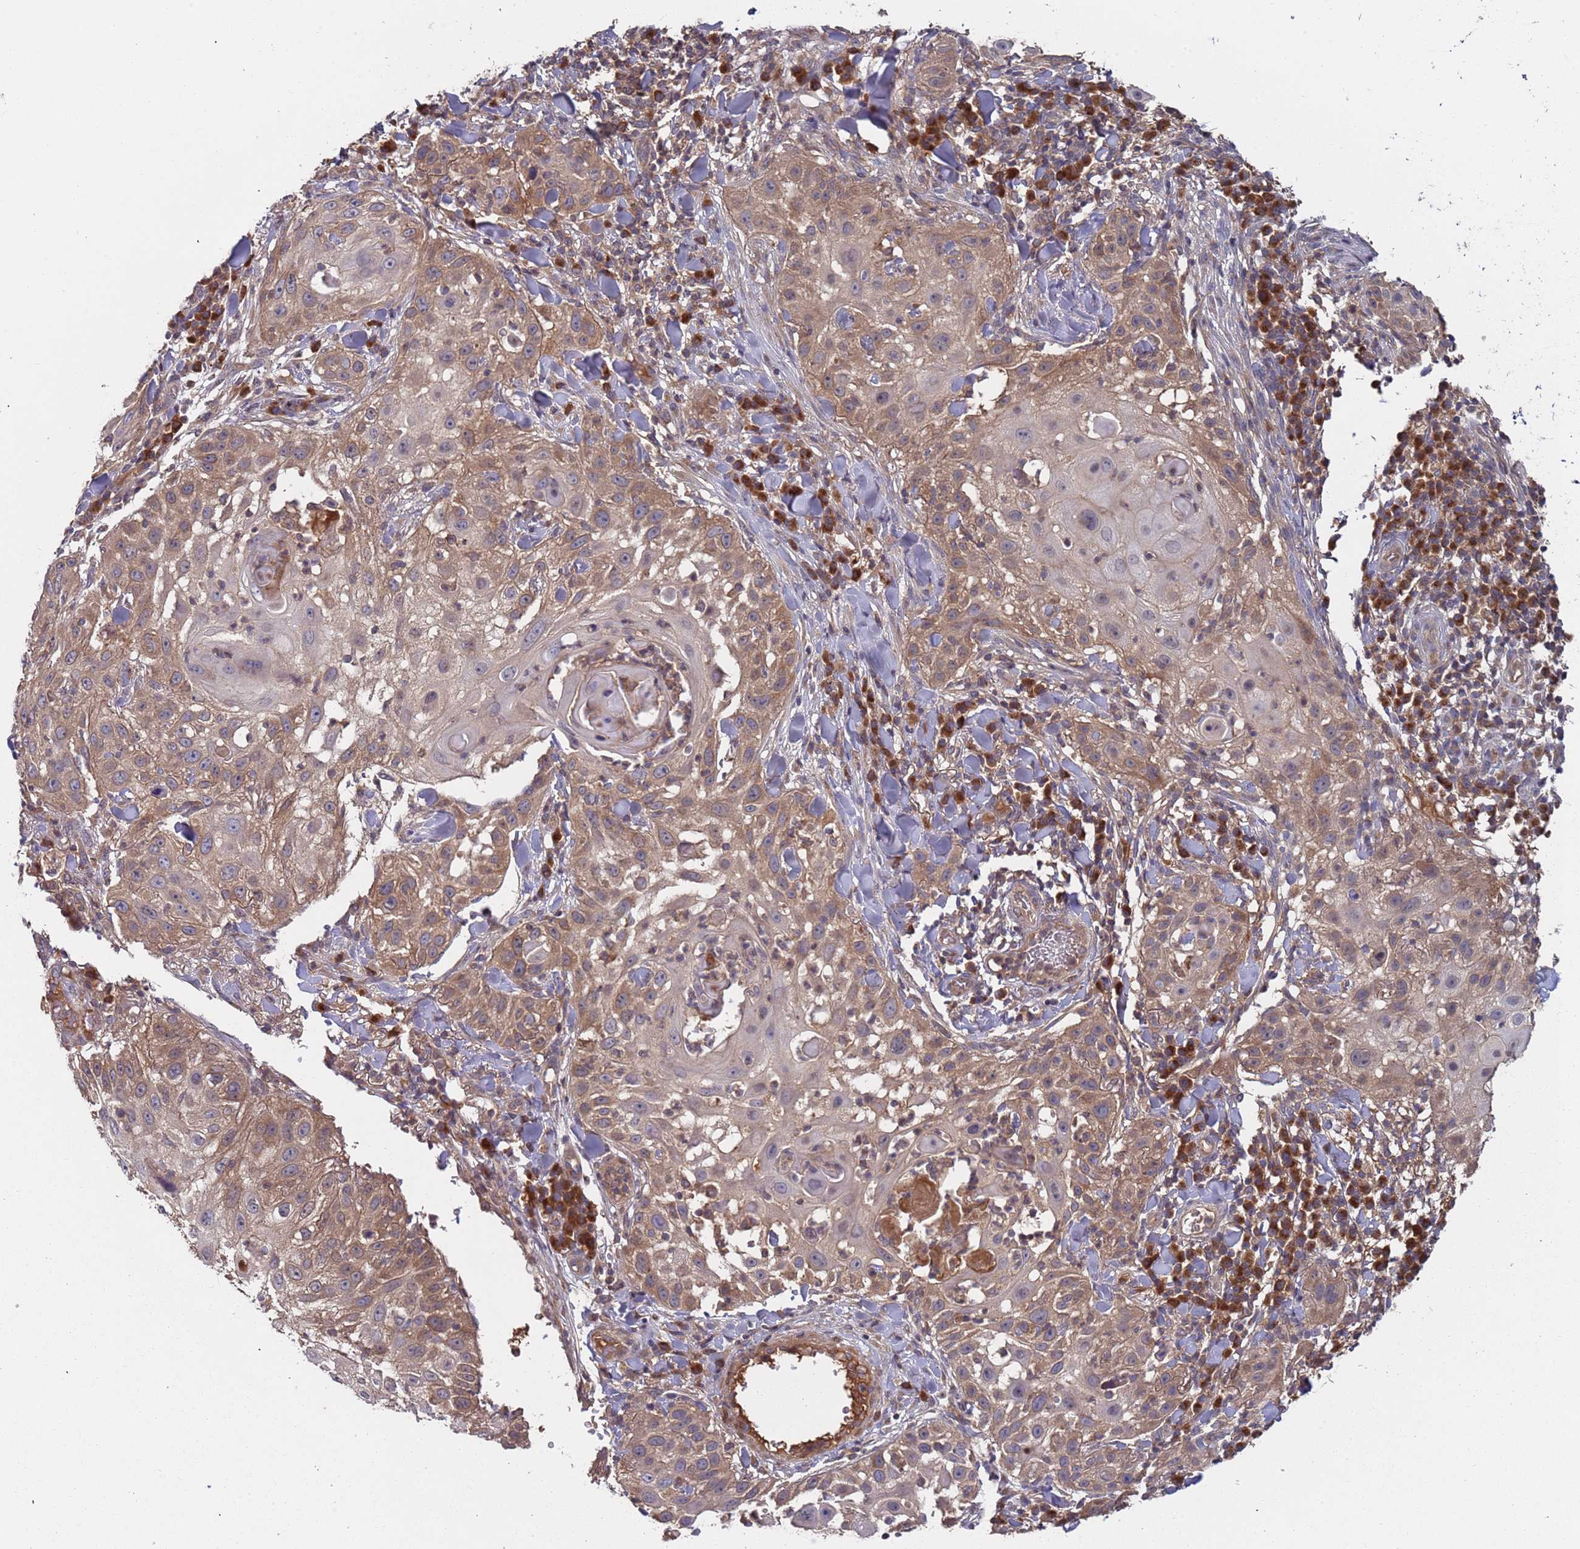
{"staining": {"intensity": "moderate", "quantity": "25%-75%", "location": "cytoplasmic/membranous"}, "tissue": "skin cancer", "cell_type": "Tumor cells", "image_type": "cancer", "snomed": [{"axis": "morphology", "description": "Squamous cell carcinoma, NOS"}, {"axis": "topography", "description": "Skin"}], "caption": "Human skin squamous cell carcinoma stained with a protein marker displays moderate staining in tumor cells.", "gene": "OR5A2", "patient": {"sex": "female", "age": 44}}